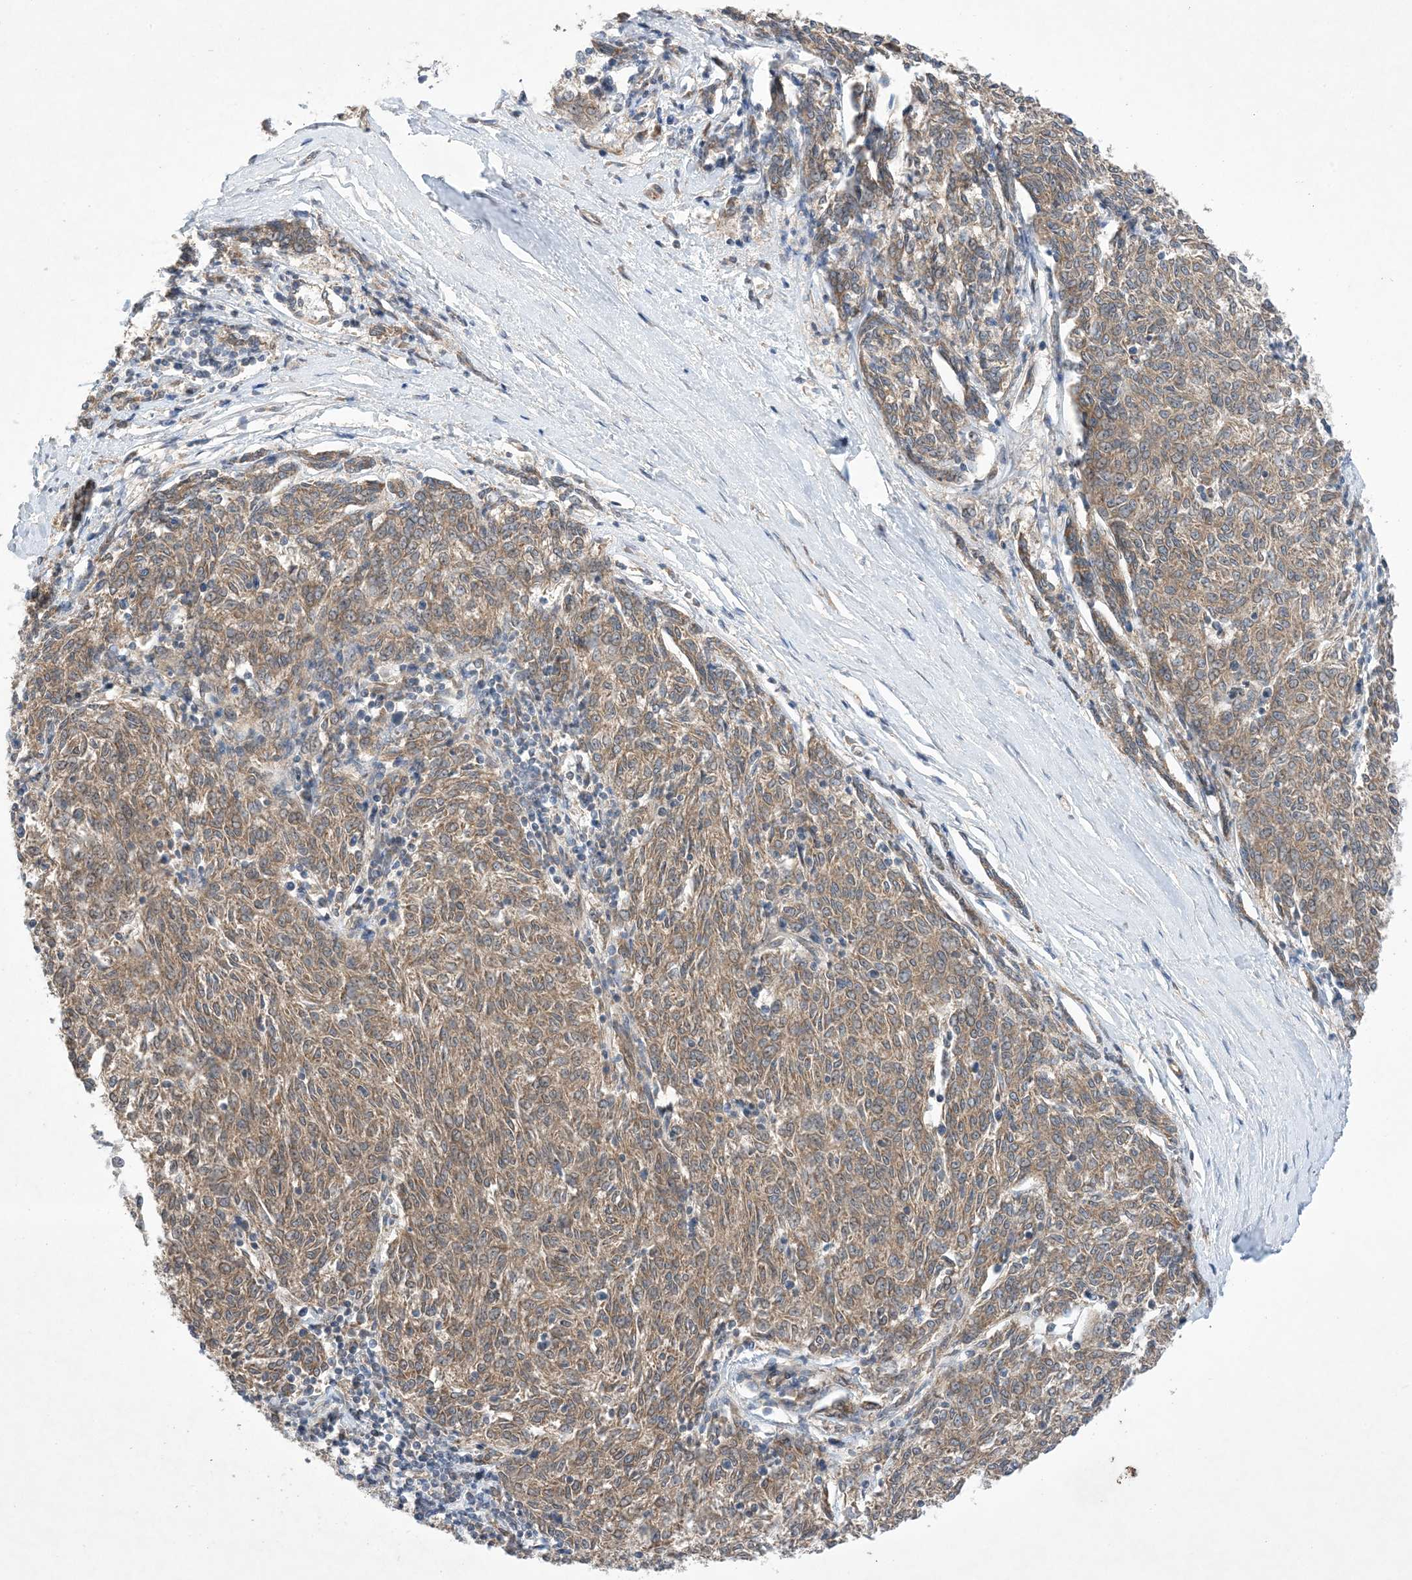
{"staining": {"intensity": "moderate", "quantity": ">75%", "location": "cytoplasmic/membranous"}, "tissue": "melanoma", "cell_type": "Tumor cells", "image_type": "cancer", "snomed": [{"axis": "morphology", "description": "Malignant melanoma, NOS"}, {"axis": "topography", "description": "Skin"}], "caption": "Tumor cells show medium levels of moderate cytoplasmic/membranous staining in about >75% of cells in human melanoma.", "gene": "EHBP1", "patient": {"sex": "female", "age": 72}}